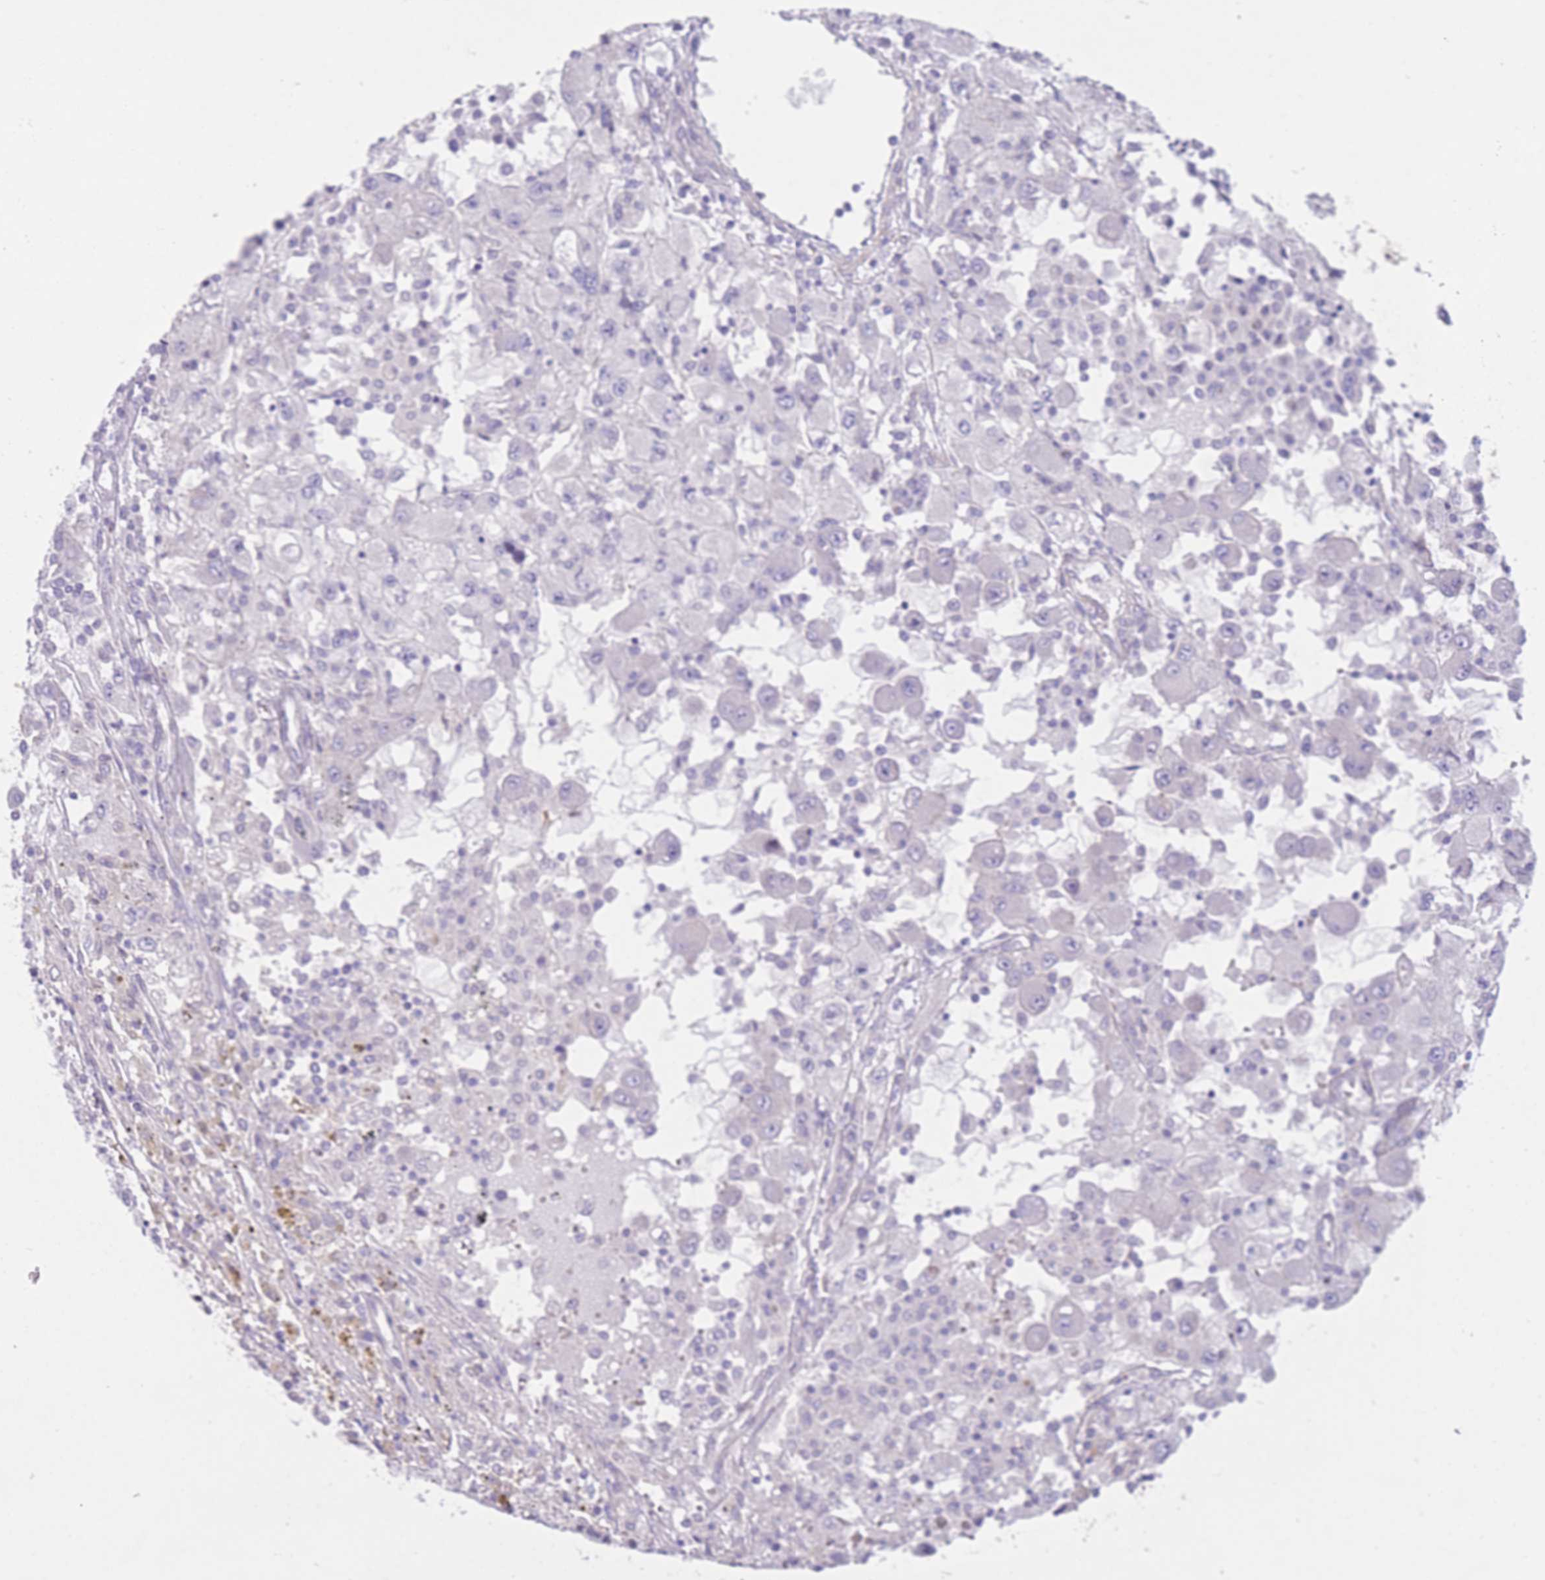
{"staining": {"intensity": "negative", "quantity": "none", "location": "none"}, "tissue": "renal cancer", "cell_type": "Tumor cells", "image_type": "cancer", "snomed": [{"axis": "morphology", "description": "Adenocarcinoma, NOS"}, {"axis": "topography", "description": "Kidney"}], "caption": "Tumor cells show no significant protein staining in renal adenocarcinoma.", "gene": "QTRT1", "patient": {"sex": "female", "age": 67}}